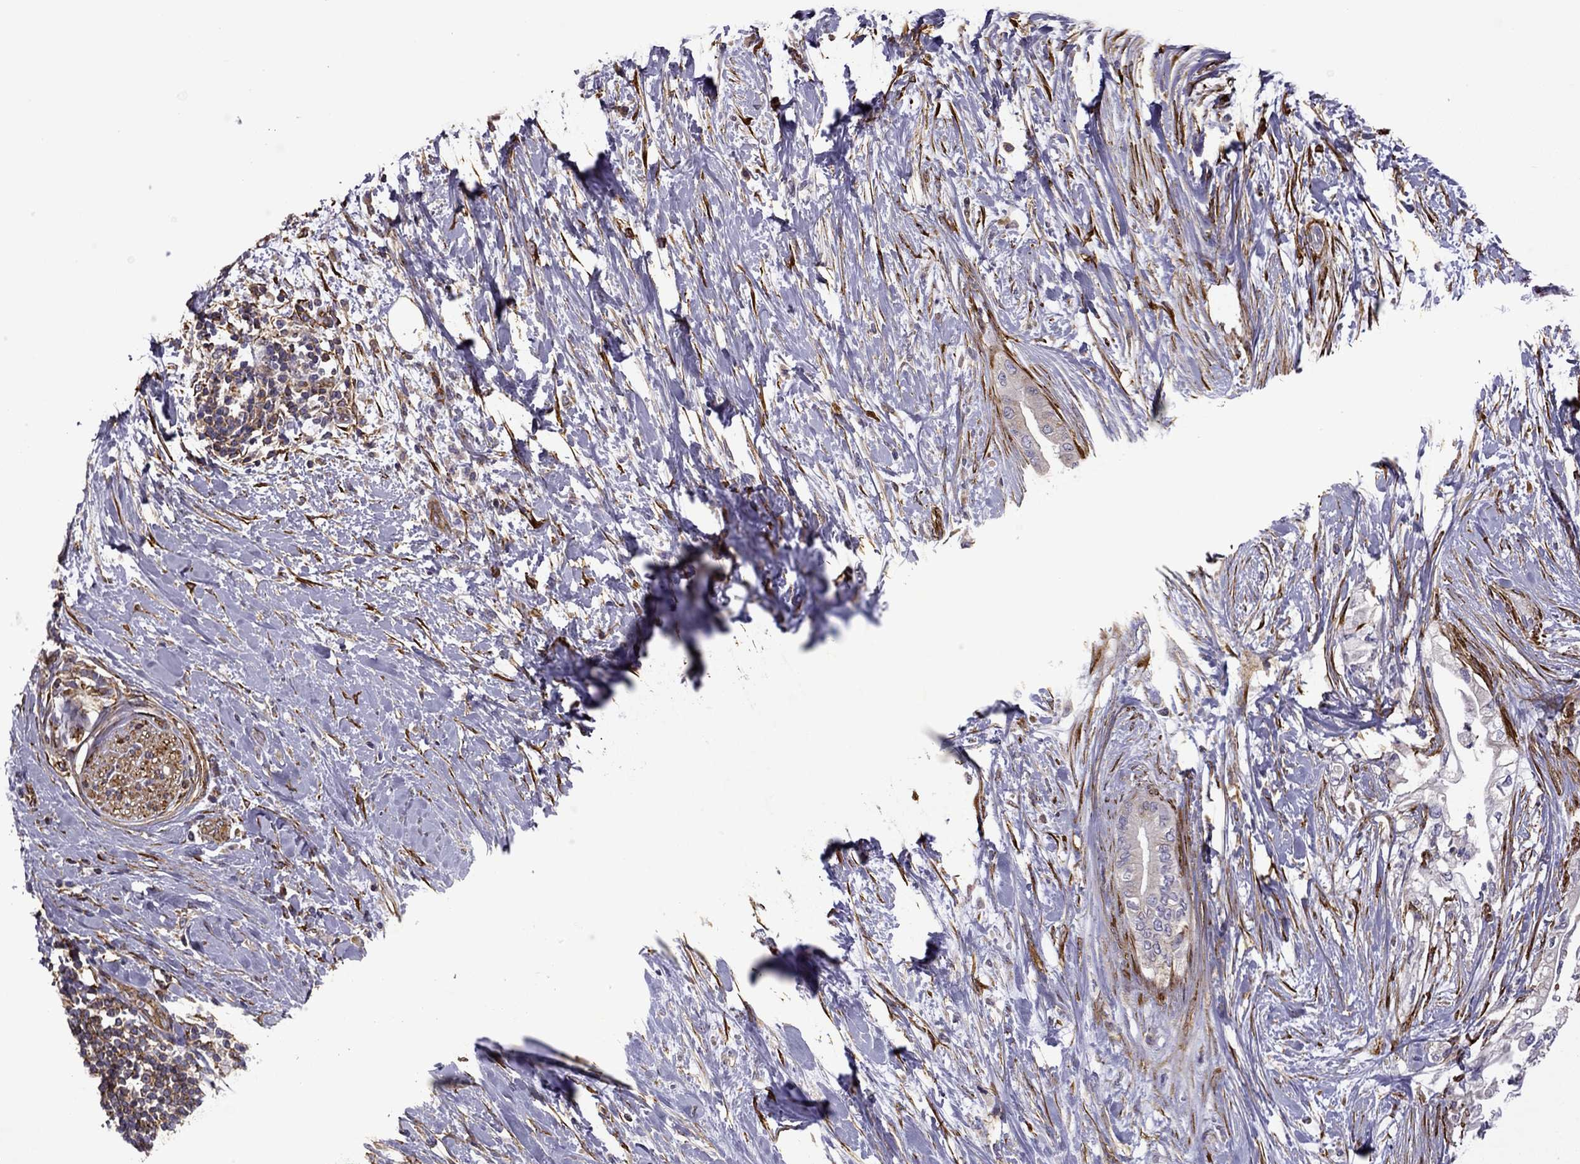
{"staining": {"intensity": "negative", "quantity": "none", "location": "none"}, "tissue": "pancreatic cancer", "cell_type": "Tumor cells", "image_type": "cancer", "snomed": [{"axis": "morphology", "description": "Normal tissue, NOS"}, {"axis": "morphology", "description": "Adenocarcinoma, NOS"}, {"axis": "topography", "description": "Pancreas"}, {"axis": "topography", "description": "Duodenum"}], "caption": "An IHC micrograph of pancreatic adenocarcinoma is shown. There is no staining in tumor cells of pancreatic adenocarcinoma.", "gene": "MAP4", "patient": {"sex": "female", "age": 60}}